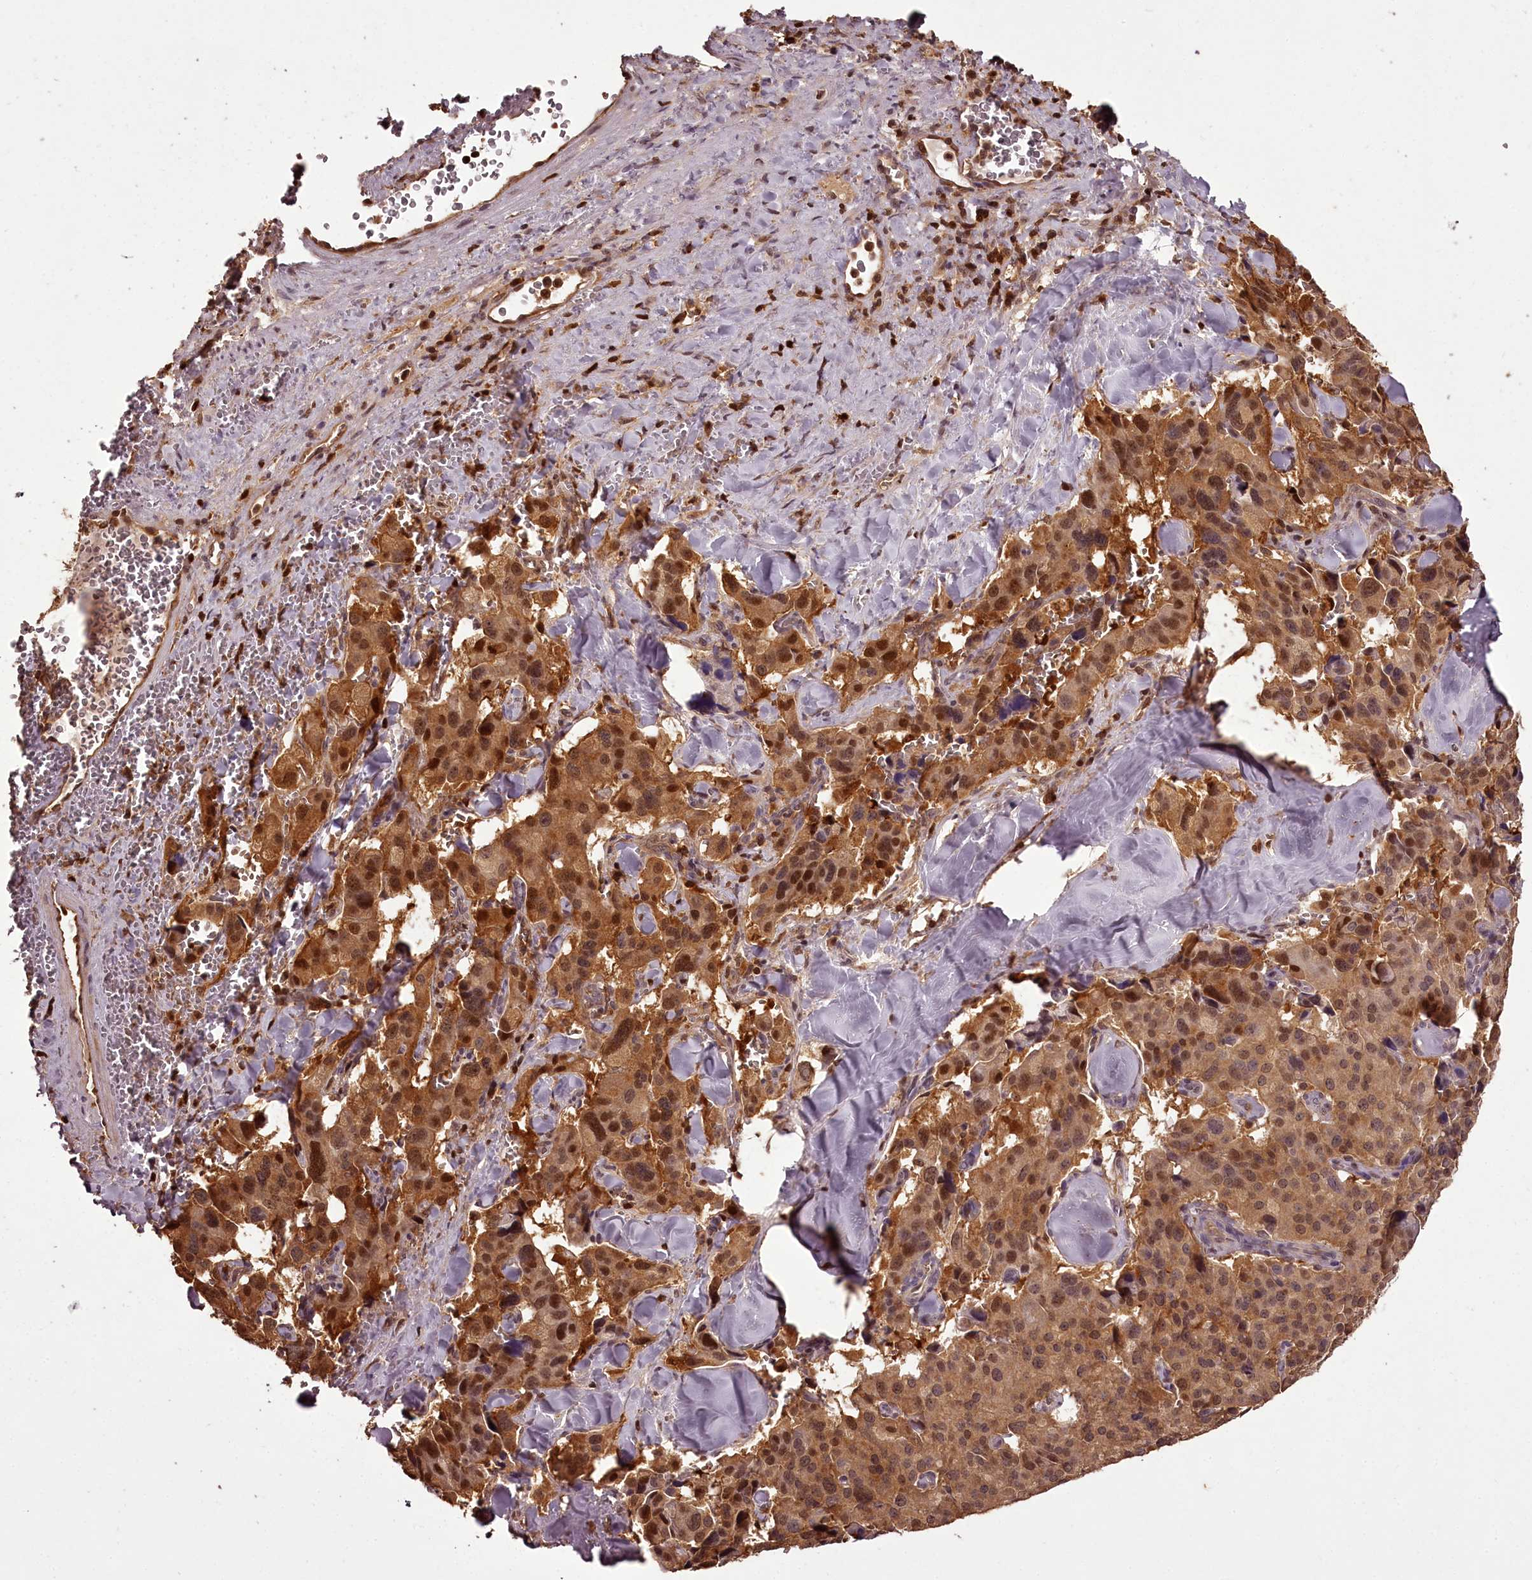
{"staining": {"intensity": "moderate", "quantity": ">75%", "location": "cytoplasmic/membranous,nuclear"}, "tissue": "pancreatic cancer", "cell_type": "Tumor cells", "image_type": "cancer", "snomed": [{"axis": "morphology", "description": "Adenocarcinoma, NOS"}, {"axis": "topography", "description": "Pancreas"}], "caption": "There is medium levels of moderate cytoplasmic/membranous and nuclear positivity in tumor cells of pancreatic cancer (adenocarcinoma), as demonstrated by immunohistochemical staining (brown color).", "gene": "NPRL2", "patient": {"sex": "male", "age": 65}}